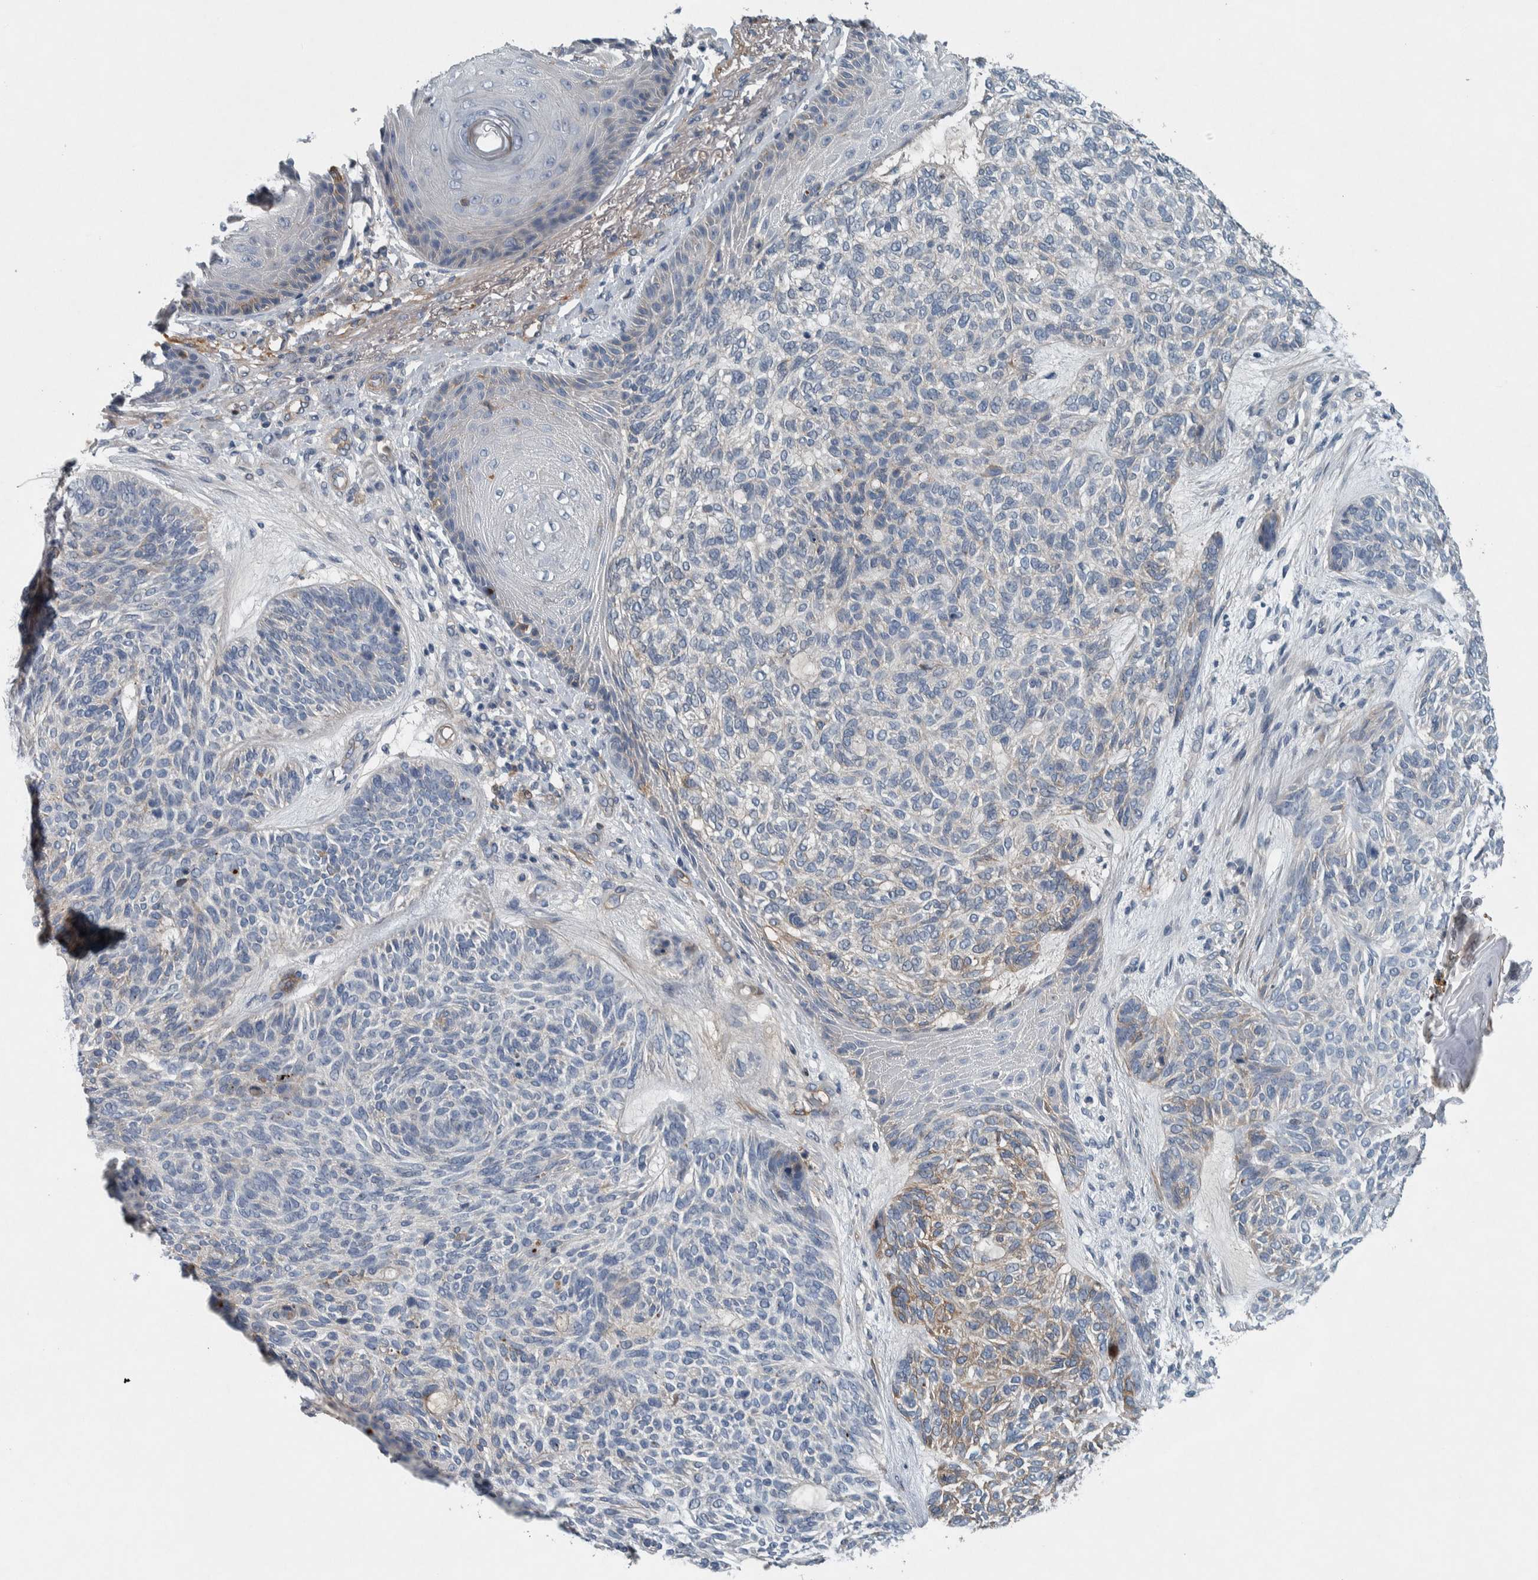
{"staining": {"intensity": "negative", "quantity": "none", "location": "none"}, "tissue": "skin cancer", "cell_type": "Tumor cells", "image_type": "cancer", "snomed": [{"axis": "morphology", "description": "Basal cell carcinoma"}, {"axis": "topography", "description": "Skin"}], "caption": "Basal cell carcinoma (skin) was stained to show a protein in brown. There is no significant staining in tumor cells. (Immunohistochemistry, brightfield microscopy, high magnification).", "gene": "SERPINC1", "patient": {"sex": "male", "age": 55}}